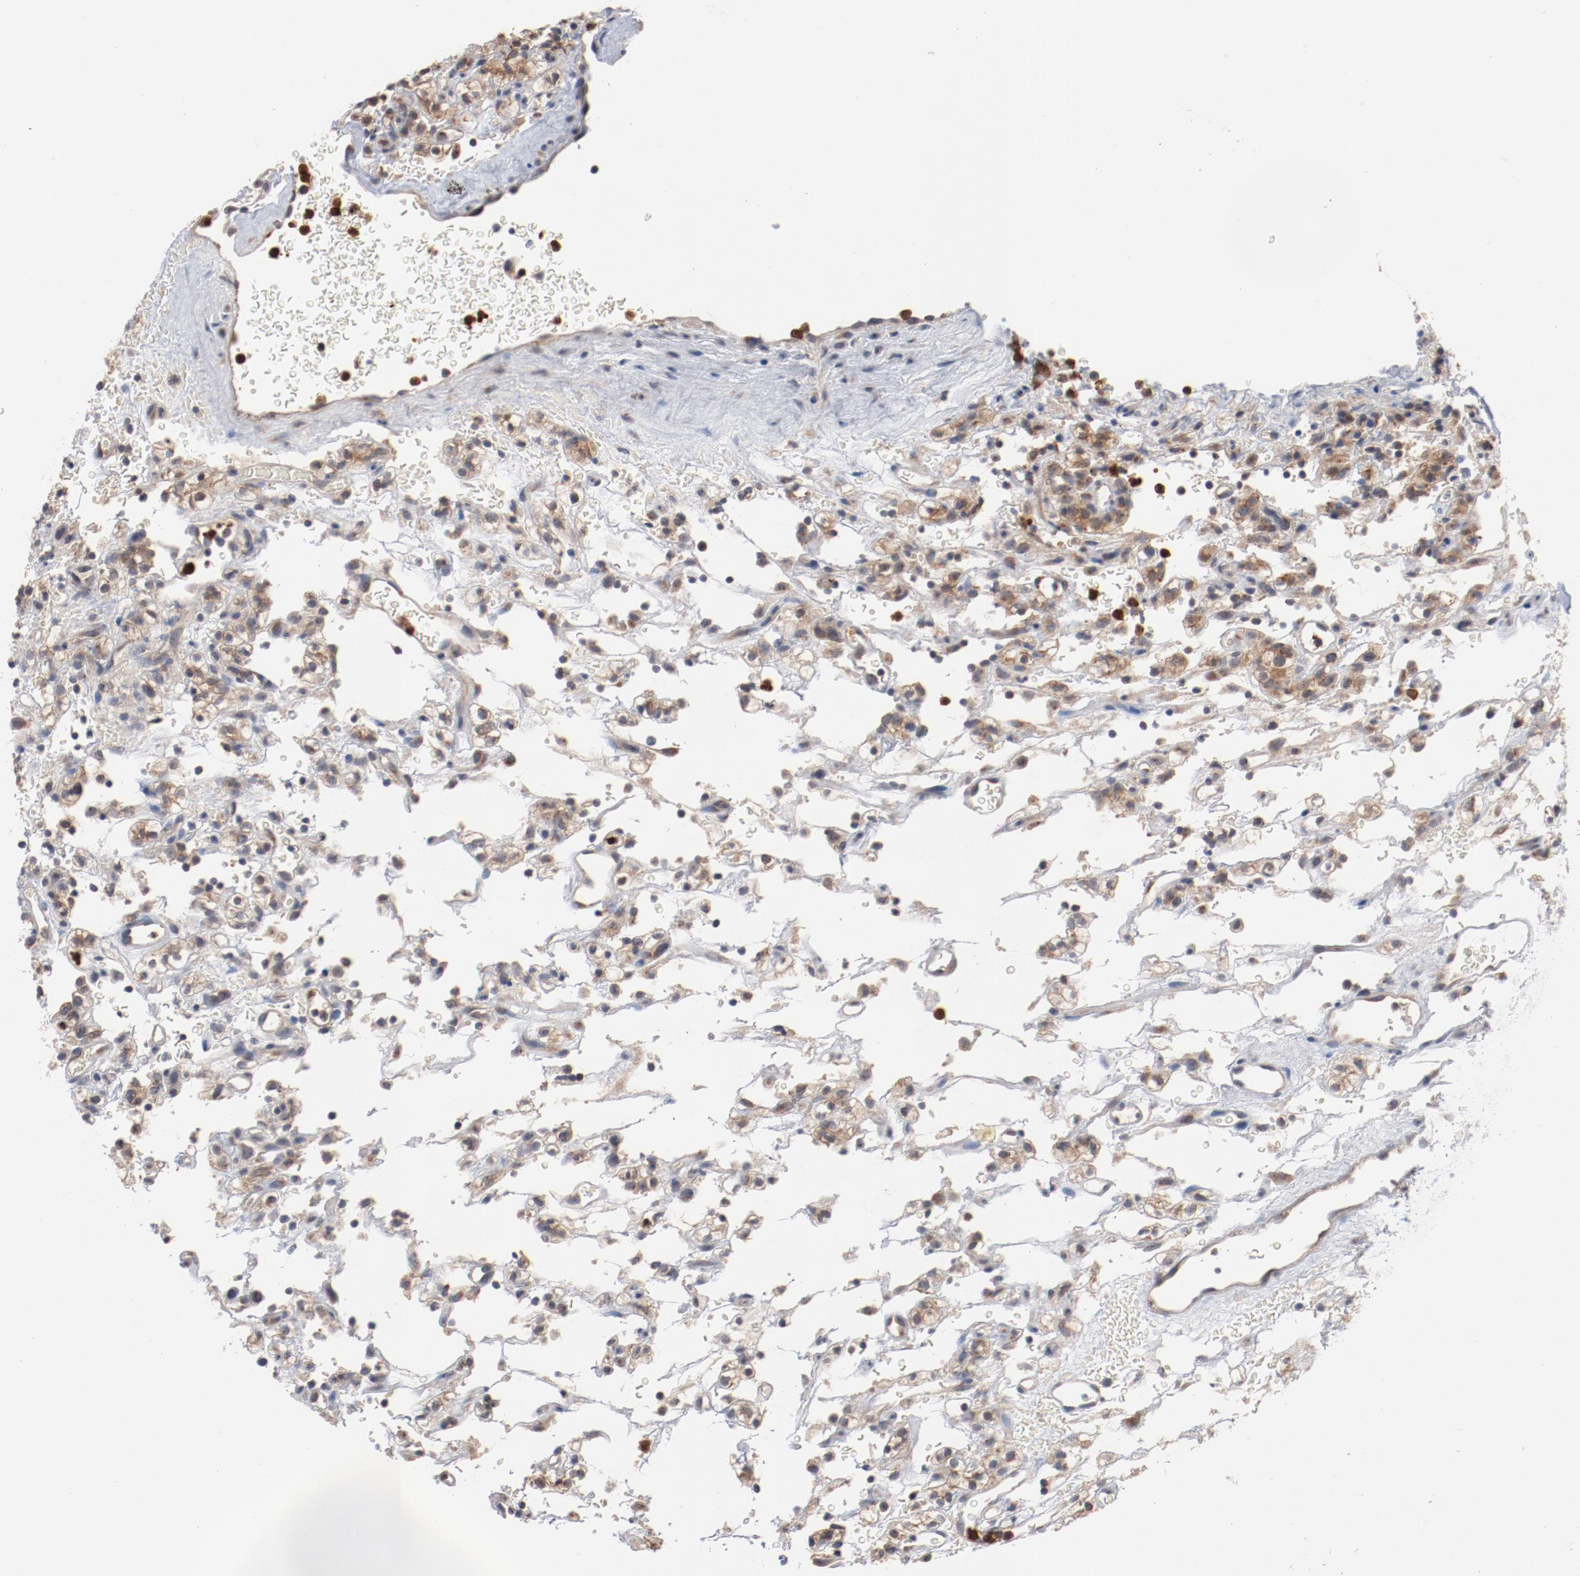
{"staining": {"intensity": "moderate", "quantity": ">75%", "location": "cytoplasmic/membranous"}, "tissue": "renal cancer", "cell_type": "Tumor cells", "image_type": "cancer", "snomed": [{"axis": "morphology", "description": "Normal tissue, NOS"}, {"axis": "morphology", "description": "Adenocarcinoma, NOS"}, {"axis": "topography", "description": "Kidney"}], "caption": "Immunohistochemical staining of renal cancer exhibits medium levels of moderate cytoplasmic/membranous positivity in about >75% of tumor cells.", "gene": "RNASE11", "patient": {"sex": "female", "age": 72}}